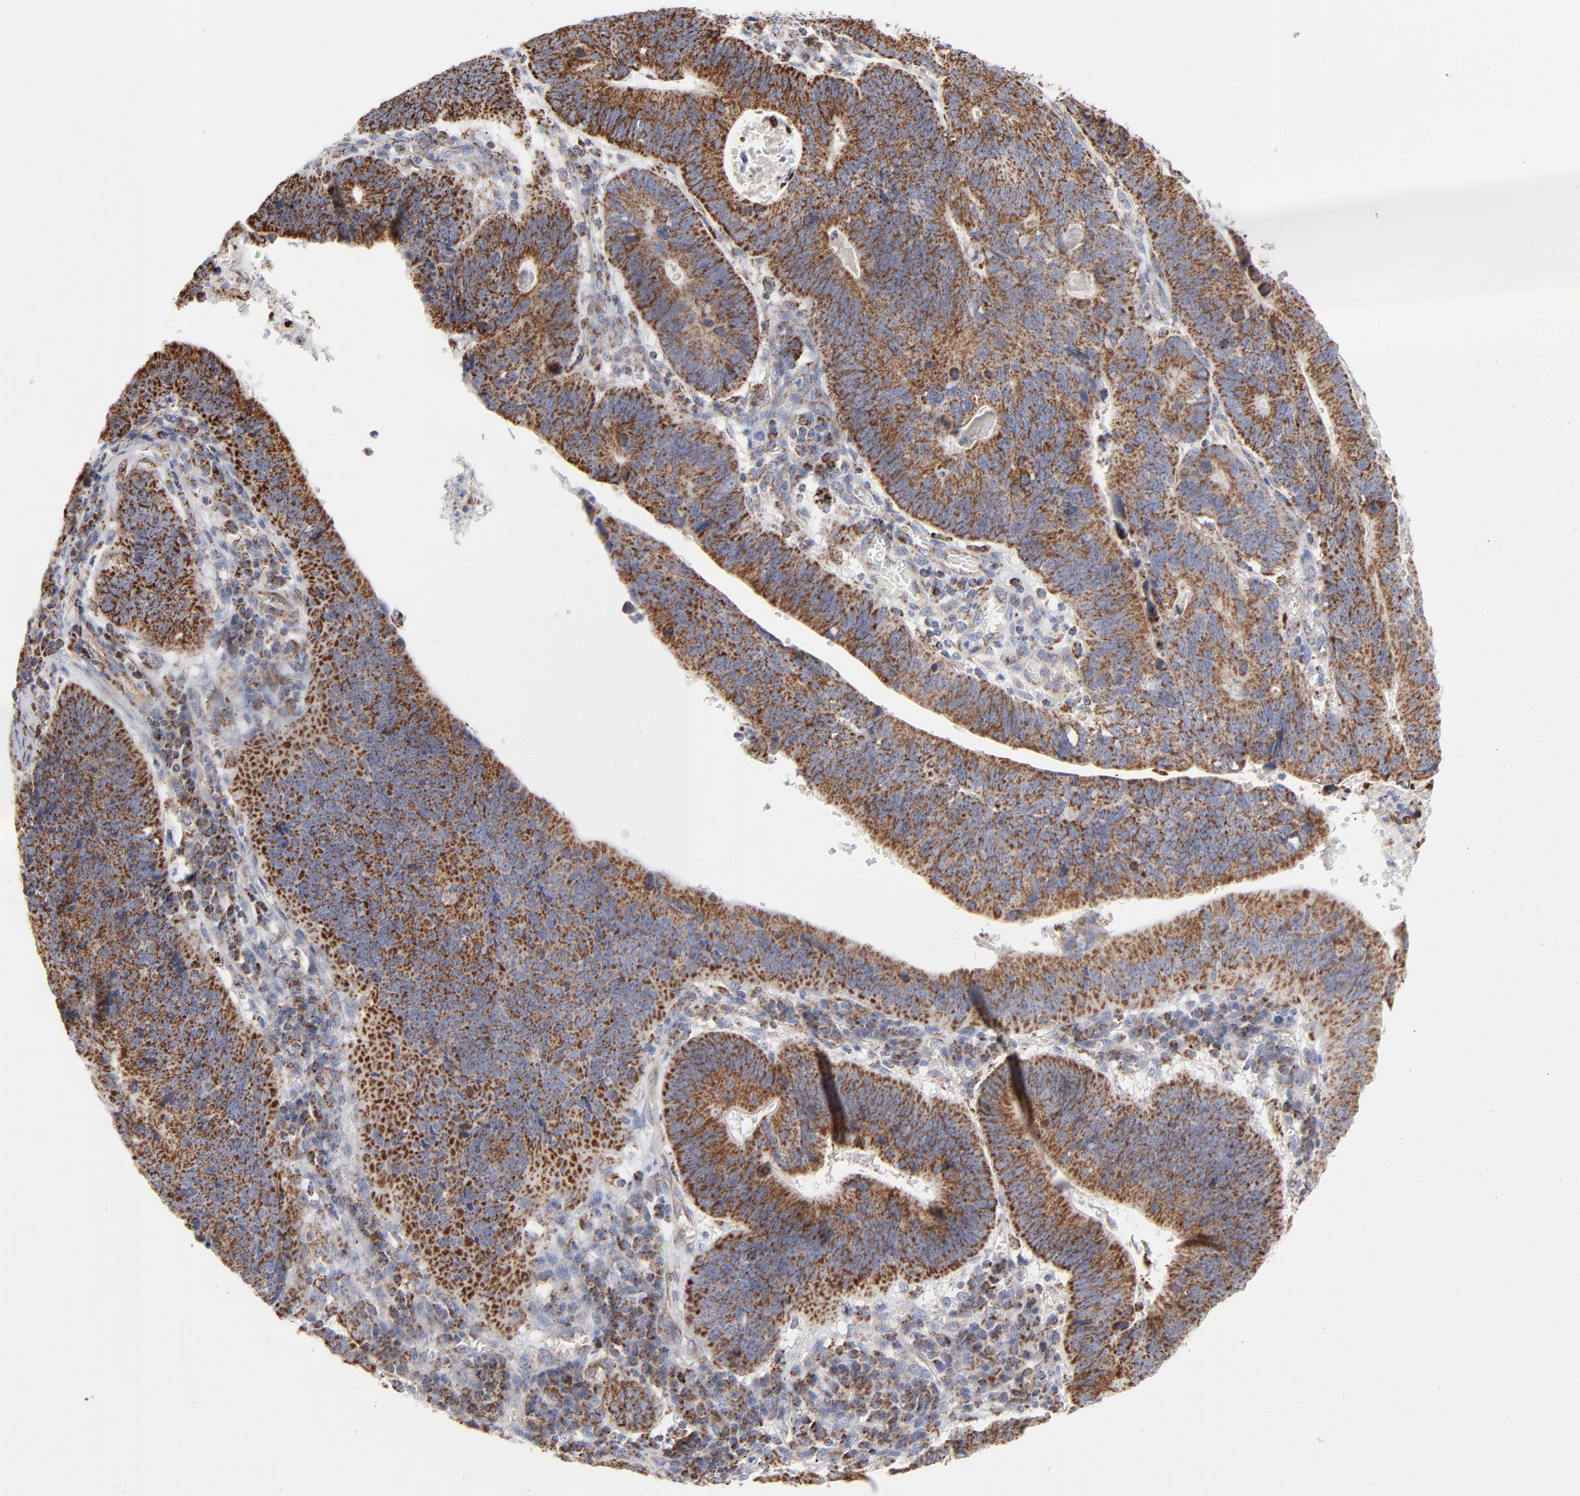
{"staining": {"intensity": "strong", "quantity": ">75%", "location": "cytoplasmic/membranous"}, "tissue": "stomach cancer", "cell_type": "Tumor cells", "image_type": "cancer", "snomed": [{"axis": "morphology", "description": "Adenocarcinoma, NOS"}, {"axis": "topography", "description": "Stomach"}], "caption": "Stomach adenocarcinoma was stained to show a protein in brown. There is high levels of strong cytoplasmic/membranous expression in approximately >75% of tumor cells.", "gene": "ASB3", "patient": {"sex": "male", "age": 59}}